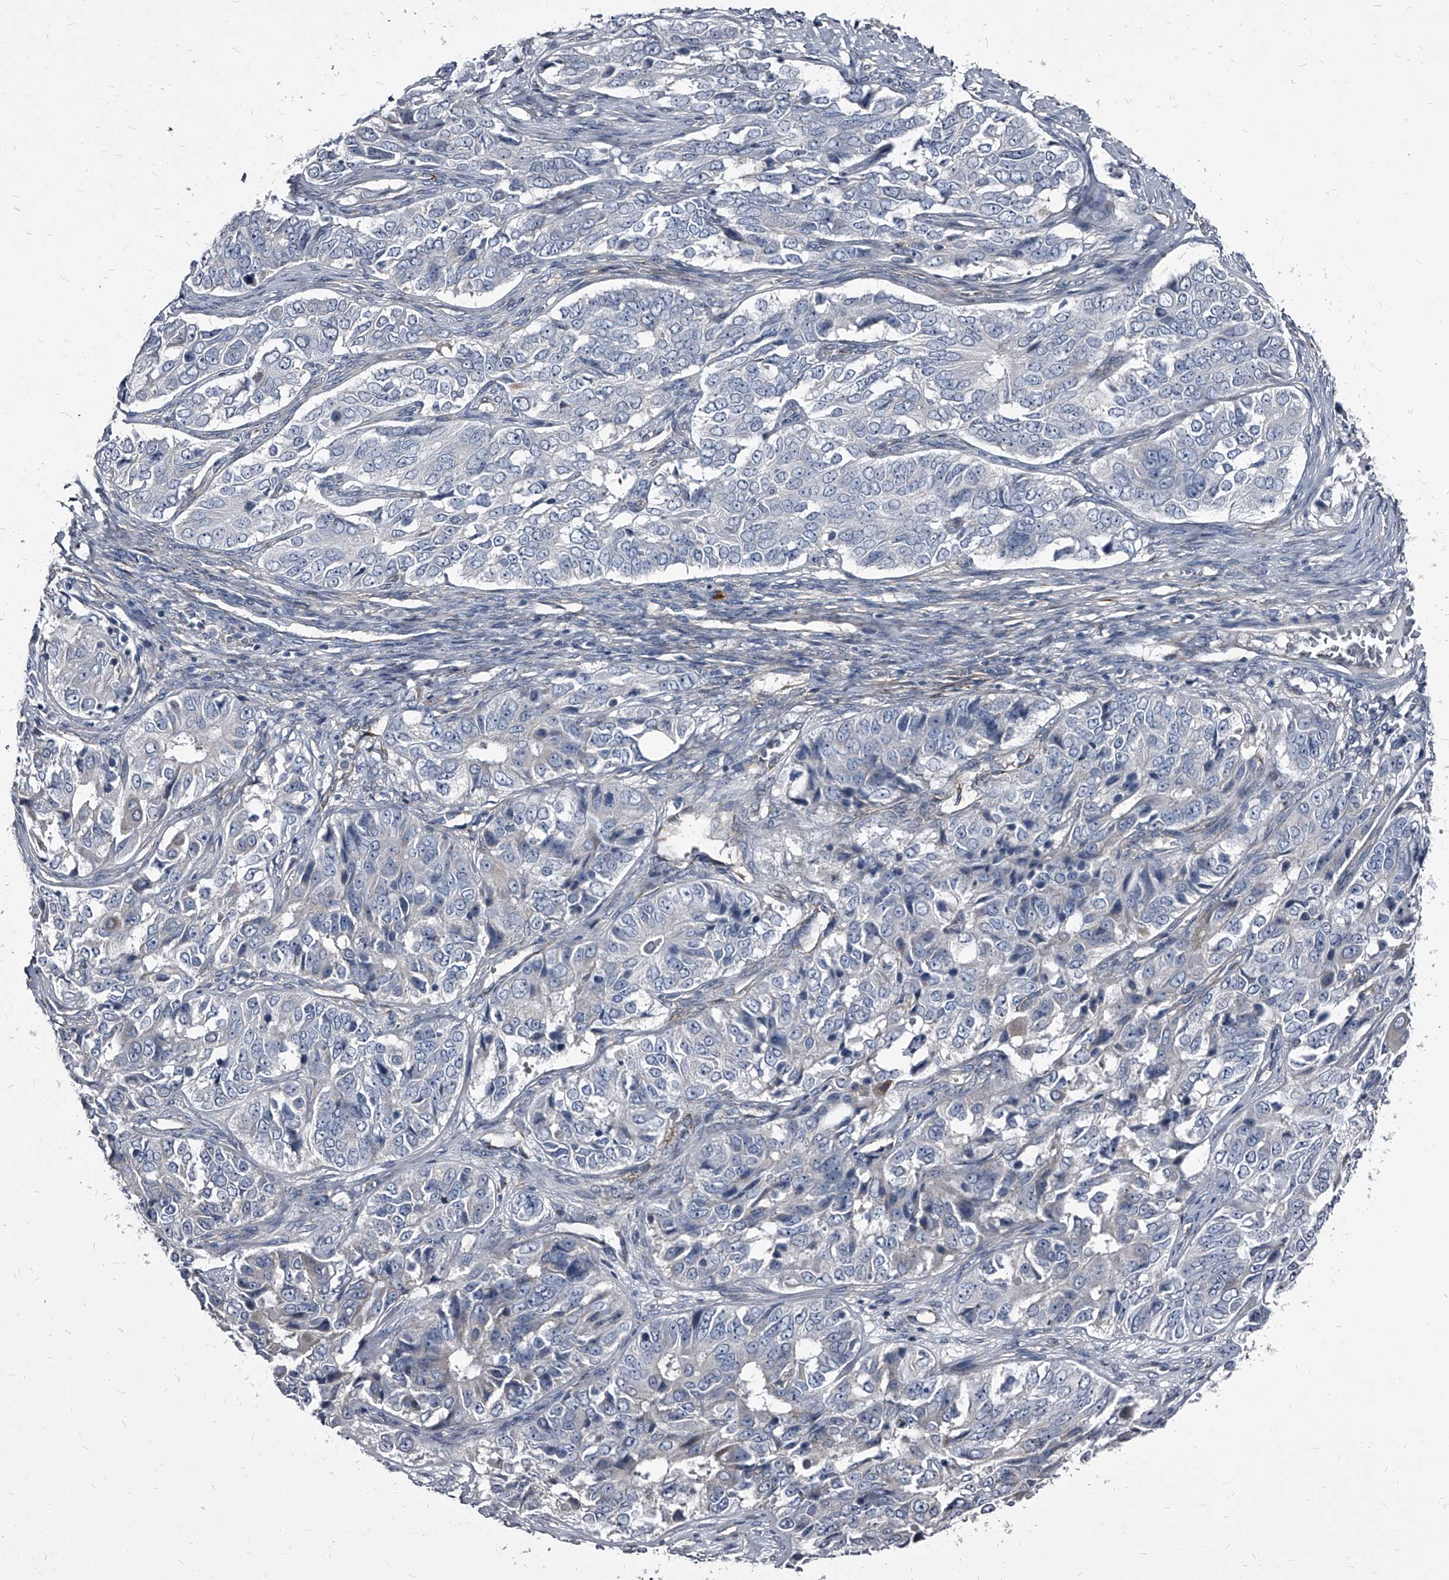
{"staining": {"intensity": "negative", "quantity": "none", "location": "none"}, "tissue": "ovarian cancer", "cell_type": "Tumor cells", "image_type": "cancer", "snomed": [{"axis": "morphology", "description": "Carcinoma, endometroid"}, {"axis": "topography", "description": "Ovary"}], "caption": "Tumor cells are negative for protein expression in human endometroid carcinoma (ovarian).", "gene": "PGLYRP3", "patient": {"sex": "female", "age": 51}}